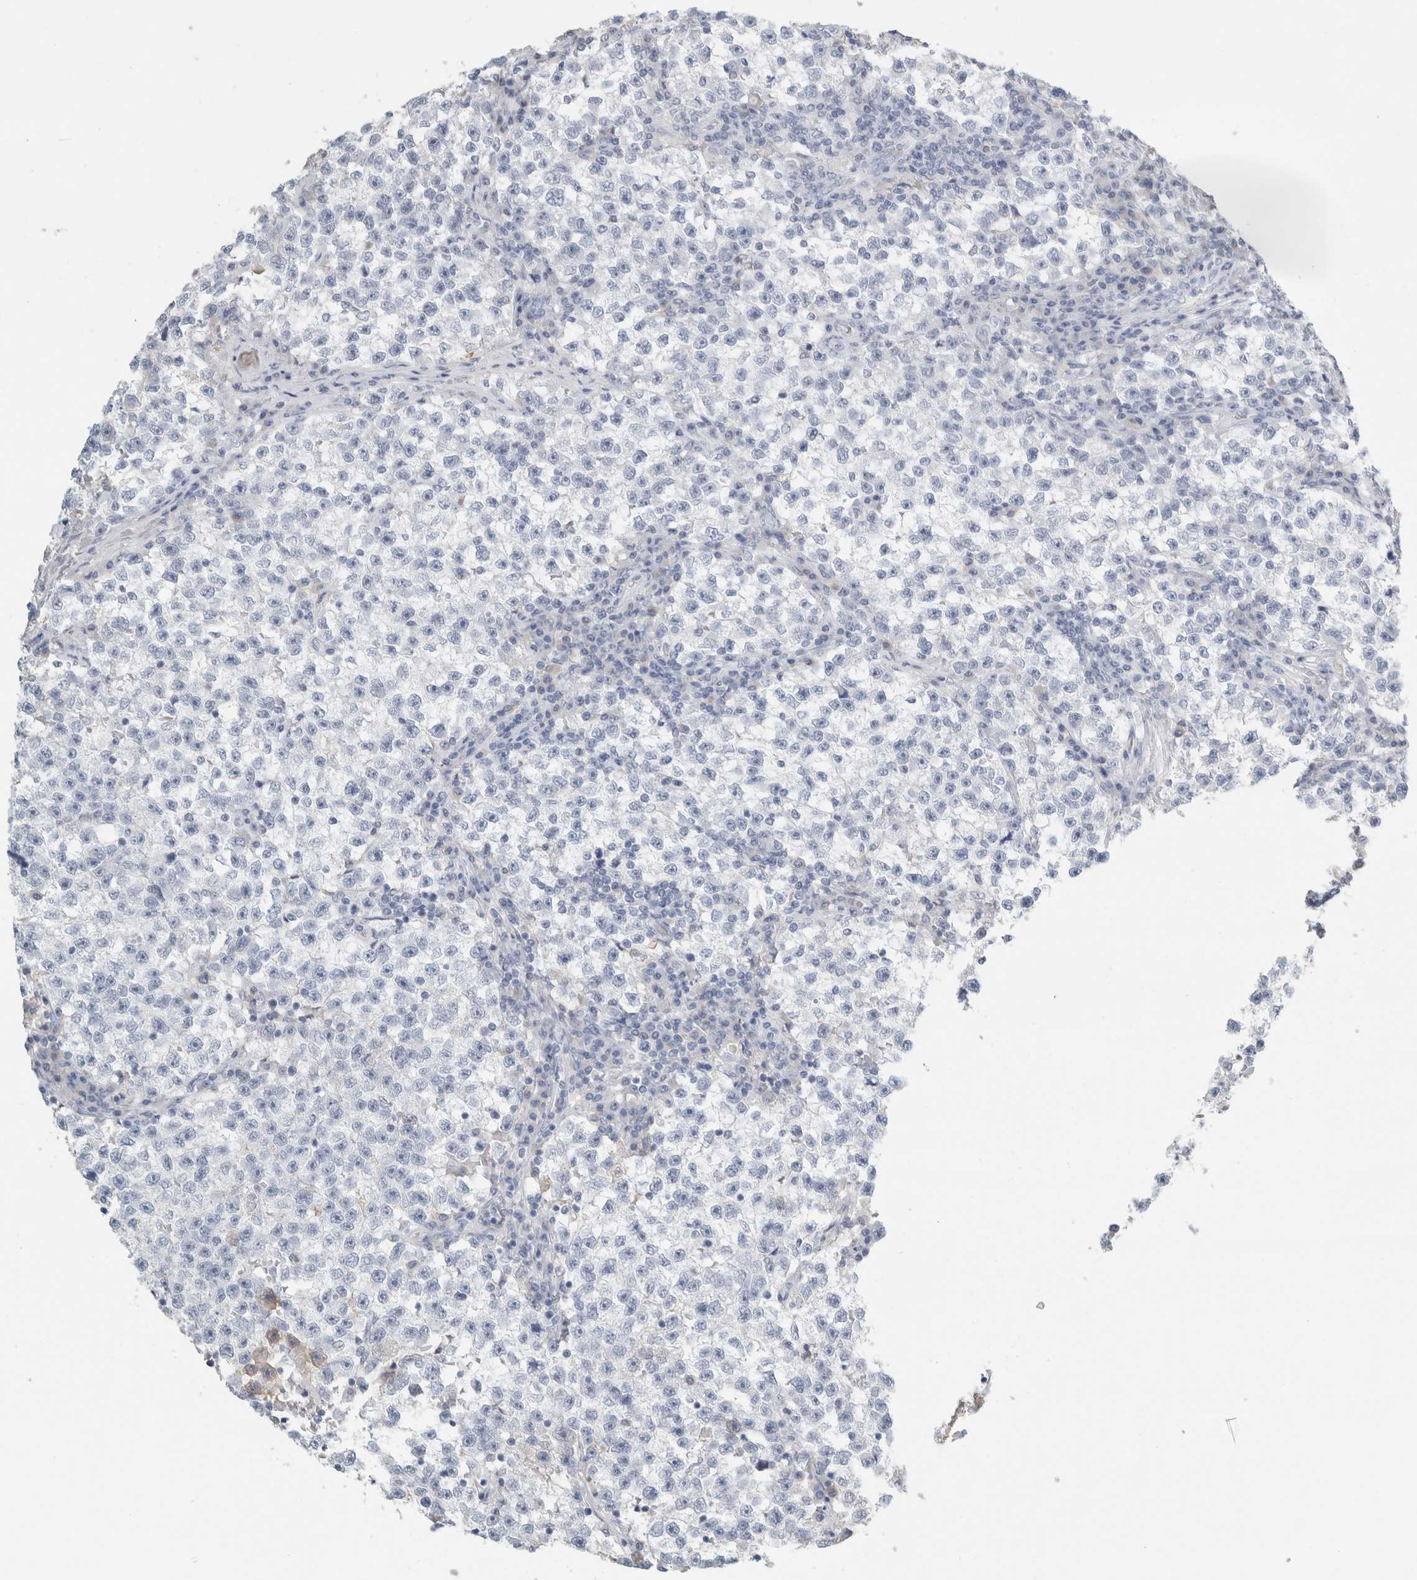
{"staining": {"intensity": "negative", "quantity": "none", "location": "none"}, "tissue": "testis cancer", "cell_type": "Tumor cells", "image_type": "cancer", "snomed": [{"axis": "morphology", "description": "Seminoma, NOS"}, {"axis": "topography", "description": "Testis"}], "caption": "Immunohistochemistry (IHC) histopathology image of neoplastic tissue: testis cancer stained with DAB (3,3'-diaminobenzidine) shows no significant protein staining in tumor cells.", "gene": "TSPAN8", "patient": {"sex": "male", "age": 22}}